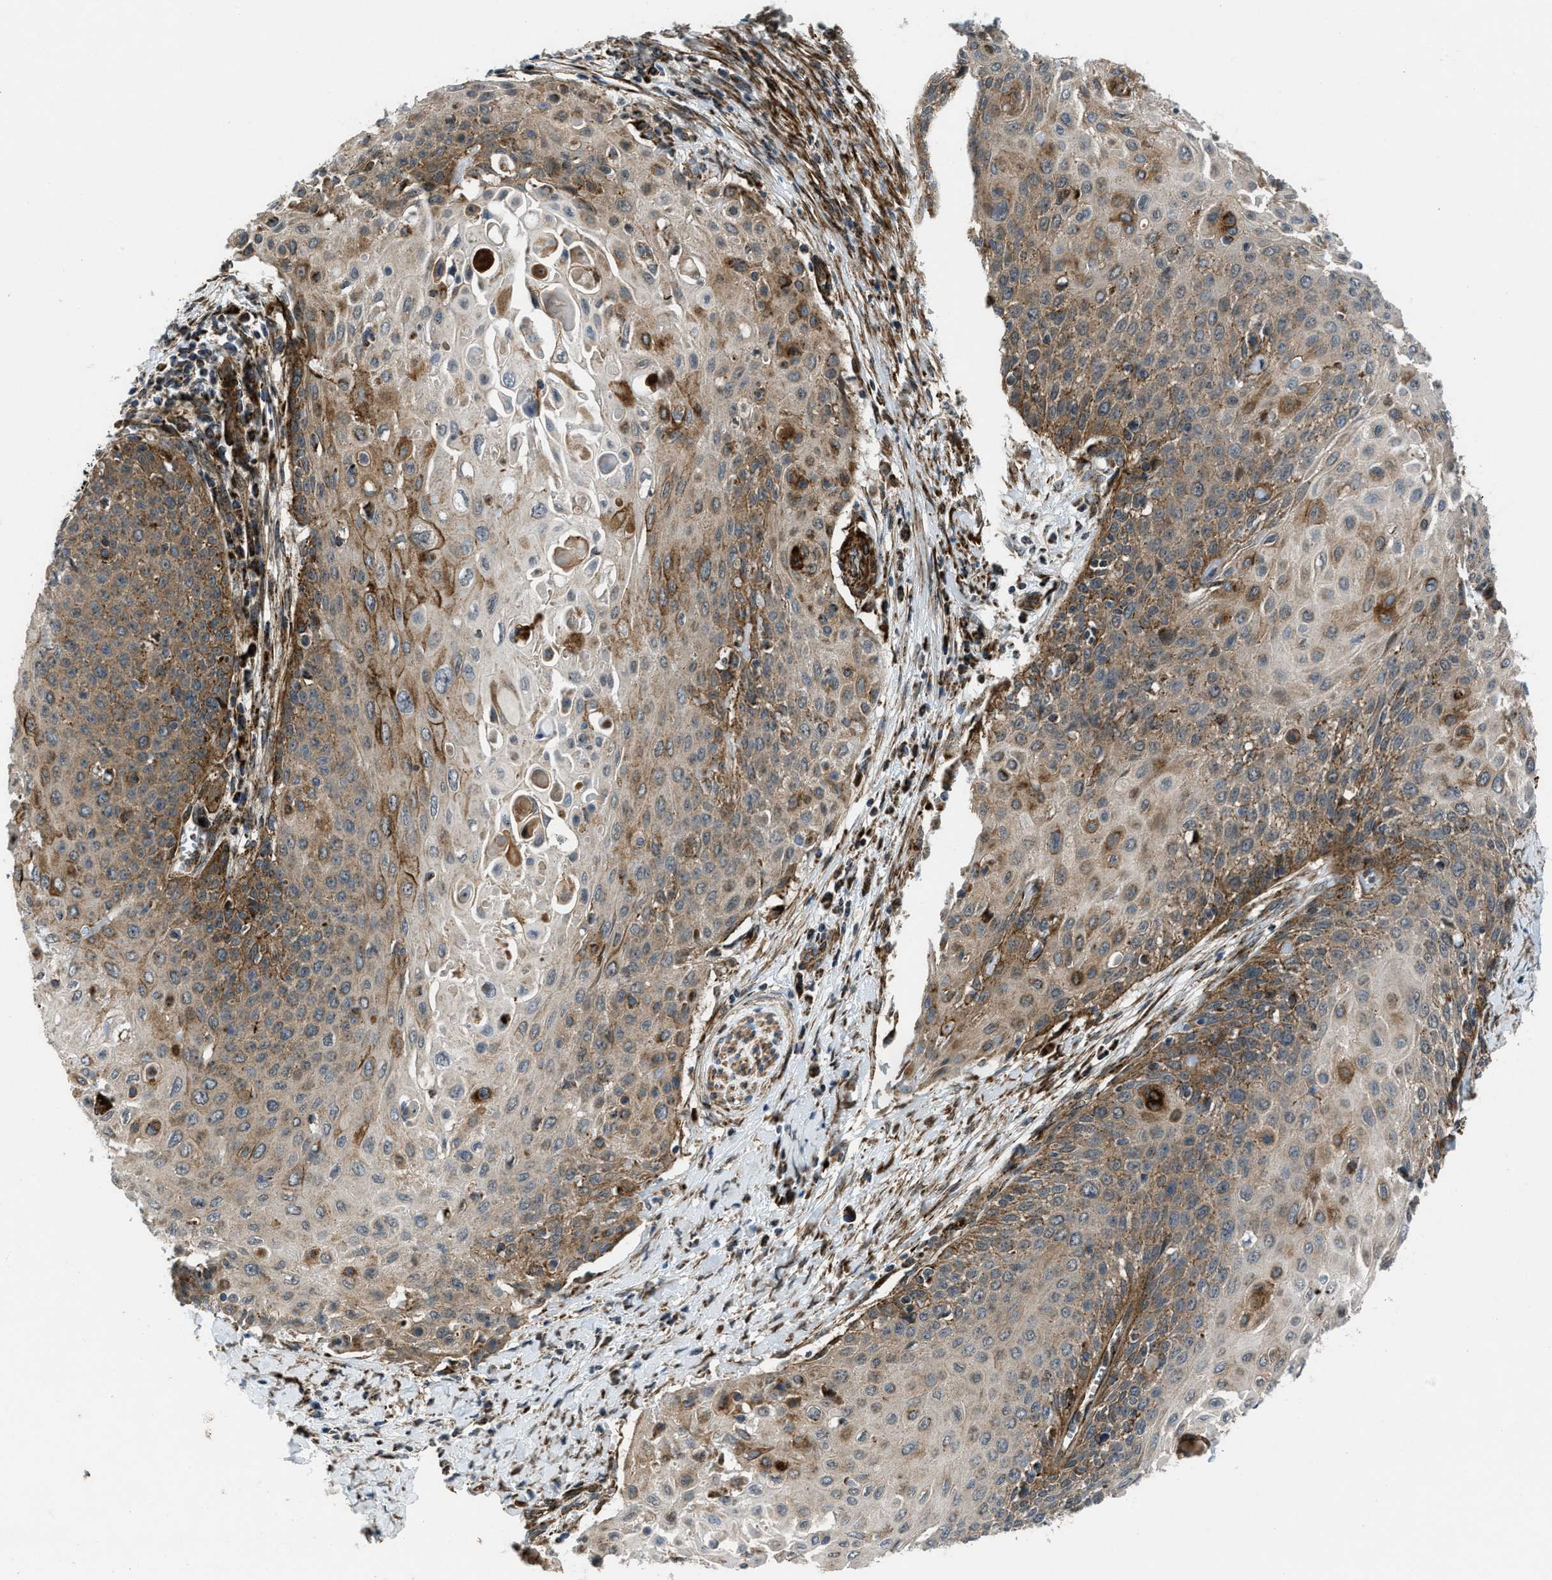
{"staining": {"intensity": "moderate", "quantity": ">75%", "location": "cytoplasmic/membranous"}, "tissue": "cervical cancer", "cell_type": "Tumor cells", "image_type": "cancer", "snomed": [{"axis": "morphology", "description": "Squamous cell carcinoma, NOS"}, {"axis": "topography", "description": "Cervix"}], "caption": "A high-resolution image shows IHC staining of cervical cancer, which reveals moderate cytoplasmic/membranous positivity in about >75% of tumor cells.", "gene": "GSDME", "patient": {"sex": "female", "age": 39}}